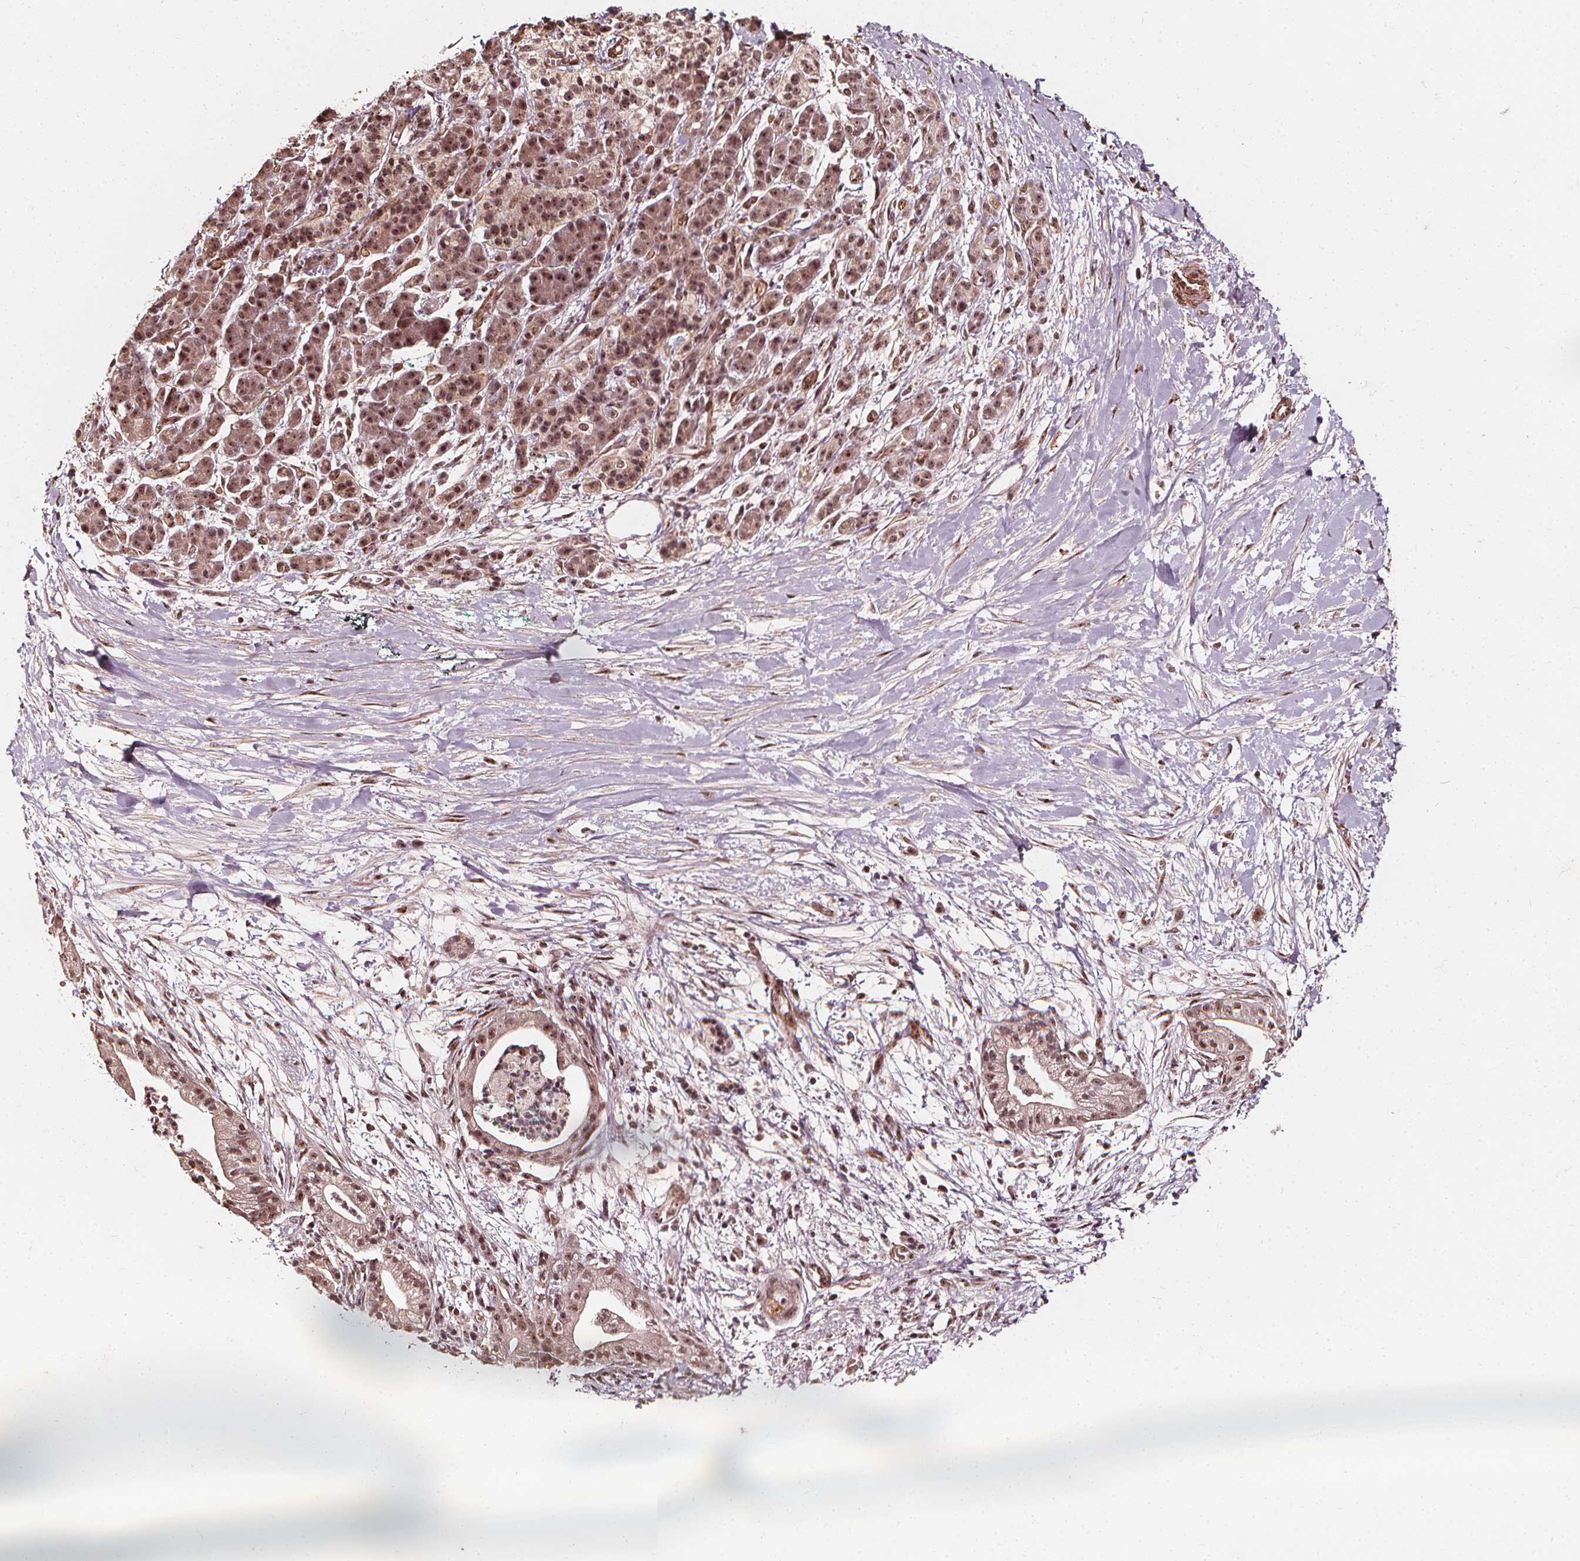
{"staining": {"intensity": "moderate", "quantity": ">75%", "location": "nuclear"}, "tissue": "pancreatic cancer", "cell_type": "Tumor cells", "image_type": "cancer", "snomed": [{"axis": "morphology", "description": "Normal tissue, NOS"}, {"axis": "morphology", "description": "Adenocarcinoma, NOS"}, {"axis": "topography", "description": "Lymph node"}, {"axis": "topography", "description": "Pancreas"}], "caption": "Approximately >75% of tumor cells in adenocarcinoma (pancreatic) demonstrate moderate nuclear protein expression as visualized by brown immunohistochemical staining.", "gene": "EXOSC9", "patient": {"sex": "female", "age": 58}}